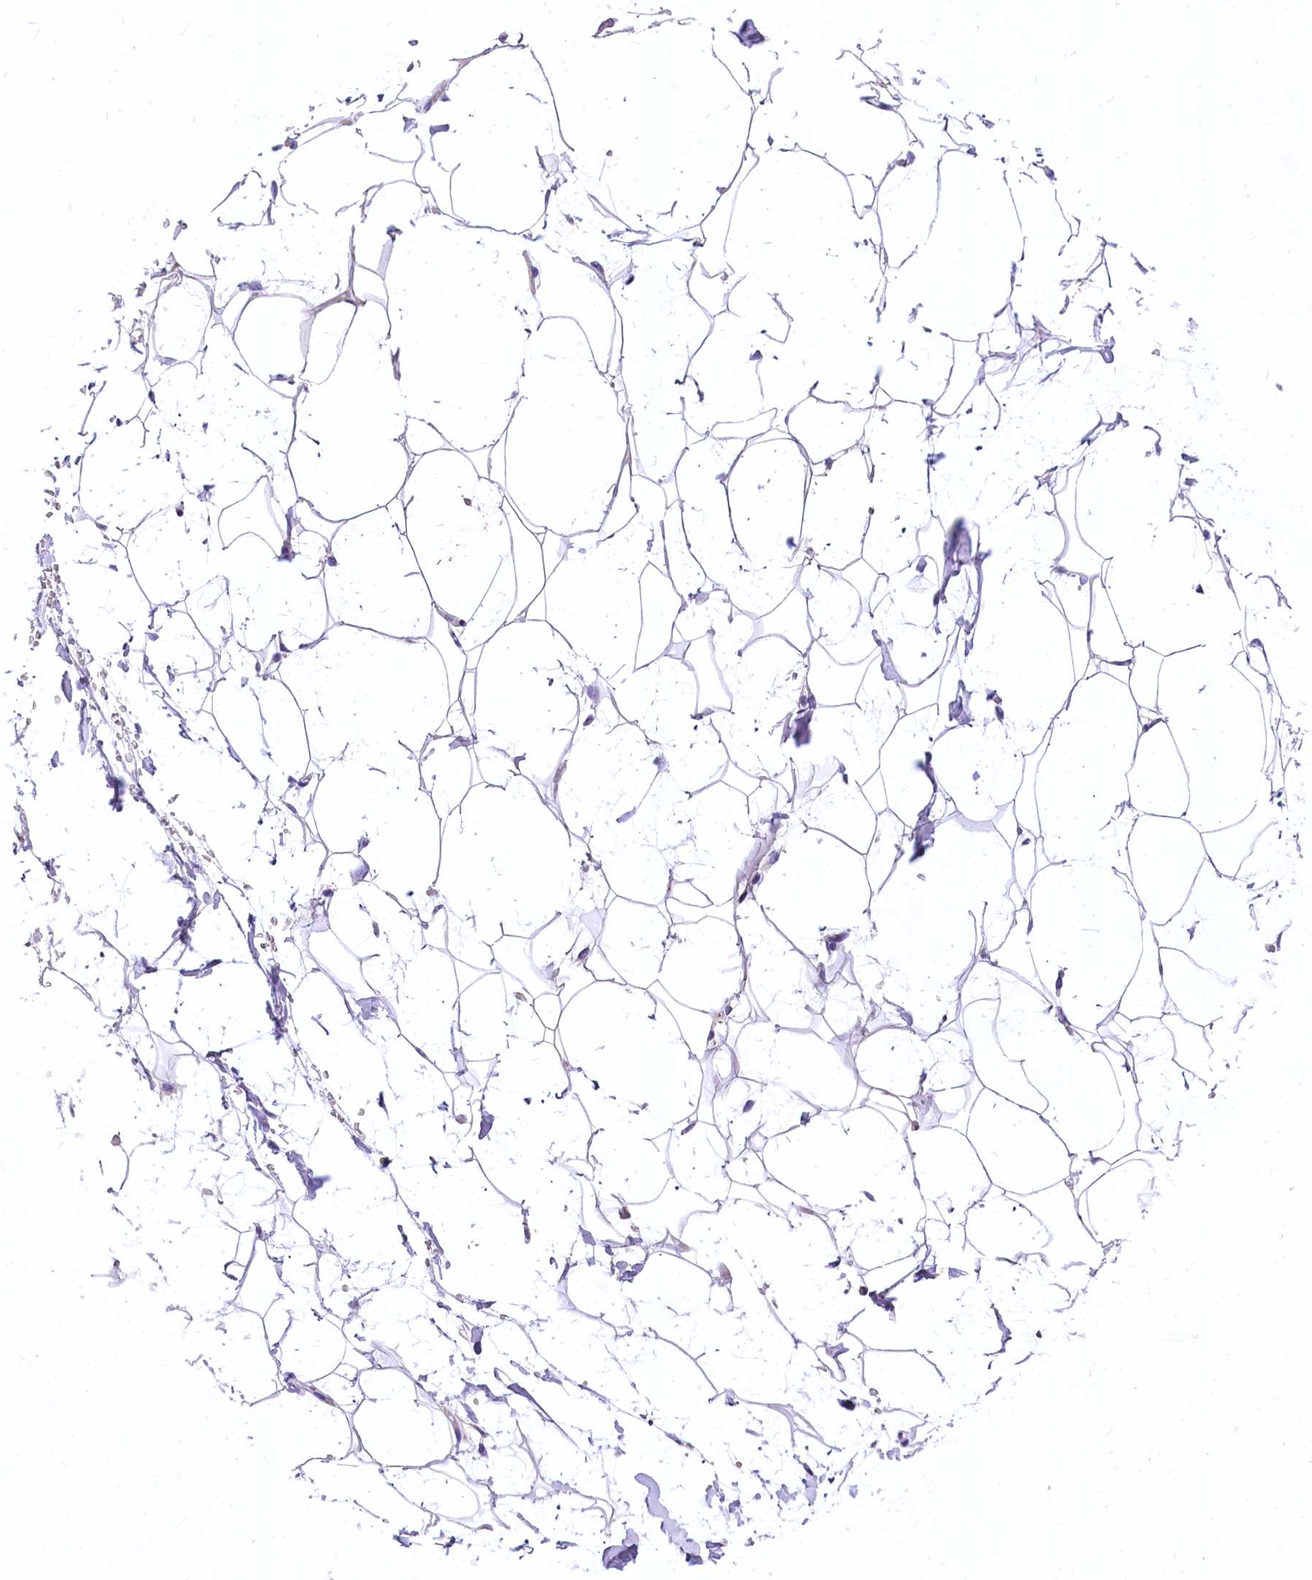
{"staining": {"intensity": "negative", "quantity": "none", "location": "none"}, "tissue": "adipose tissue", "cell_type": "Adipocytes", "image_type": "normal", "snomed": [{"axis": "morphology", "description": "Normal tissue, NOS"}, {"axis": "topography", "description": "Breast"}], "caption": "IHC histopathology image of normal human adipose tissue stained for a protein (brown), which displays no positivity in adipocytes.", "gene": "RDH16", "patient": {"sex": "female", "age": 26}}